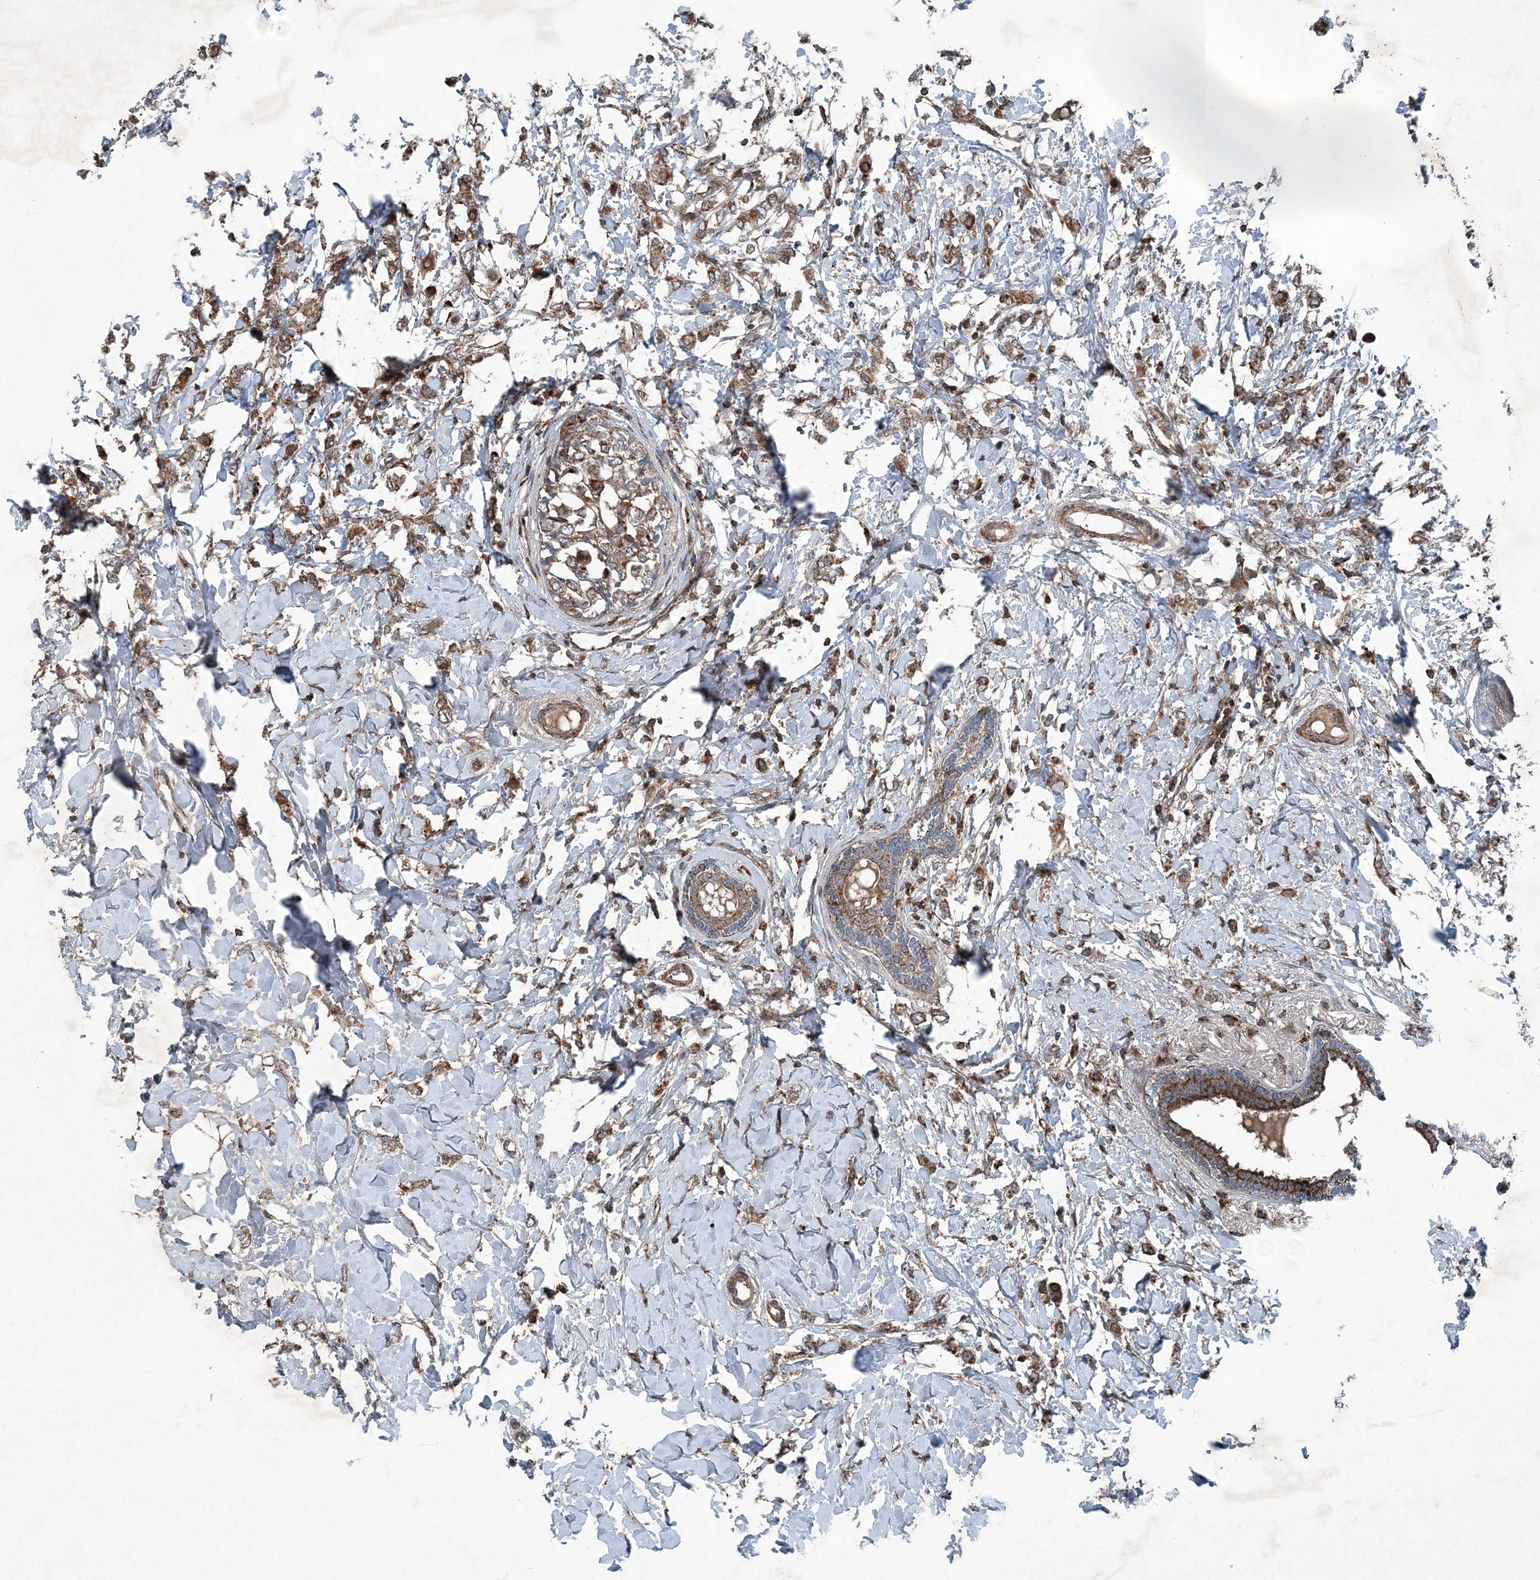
{"staining": {"intensity": "moderate", "quantity": ">75%", "location": "cytoplasmic/membranous"}, "tissue": "breast cancer", "cell_type": "Tumor cells", "image_type": "cancer", "snomed": [{"axis": "morphology", "description": "Normal tissue, NOS"}, {"axis": "morphology", "description": "Lobular carcinoma"}, {"axis": "topography", "description": "Breast"}], "caption": "Moderate cytoplasmic/membranous expression is present in about >75% of tumor cells in breast cancer.", "gene": "NDUFA2", "patient": {"sex": "female", "age": 47}}